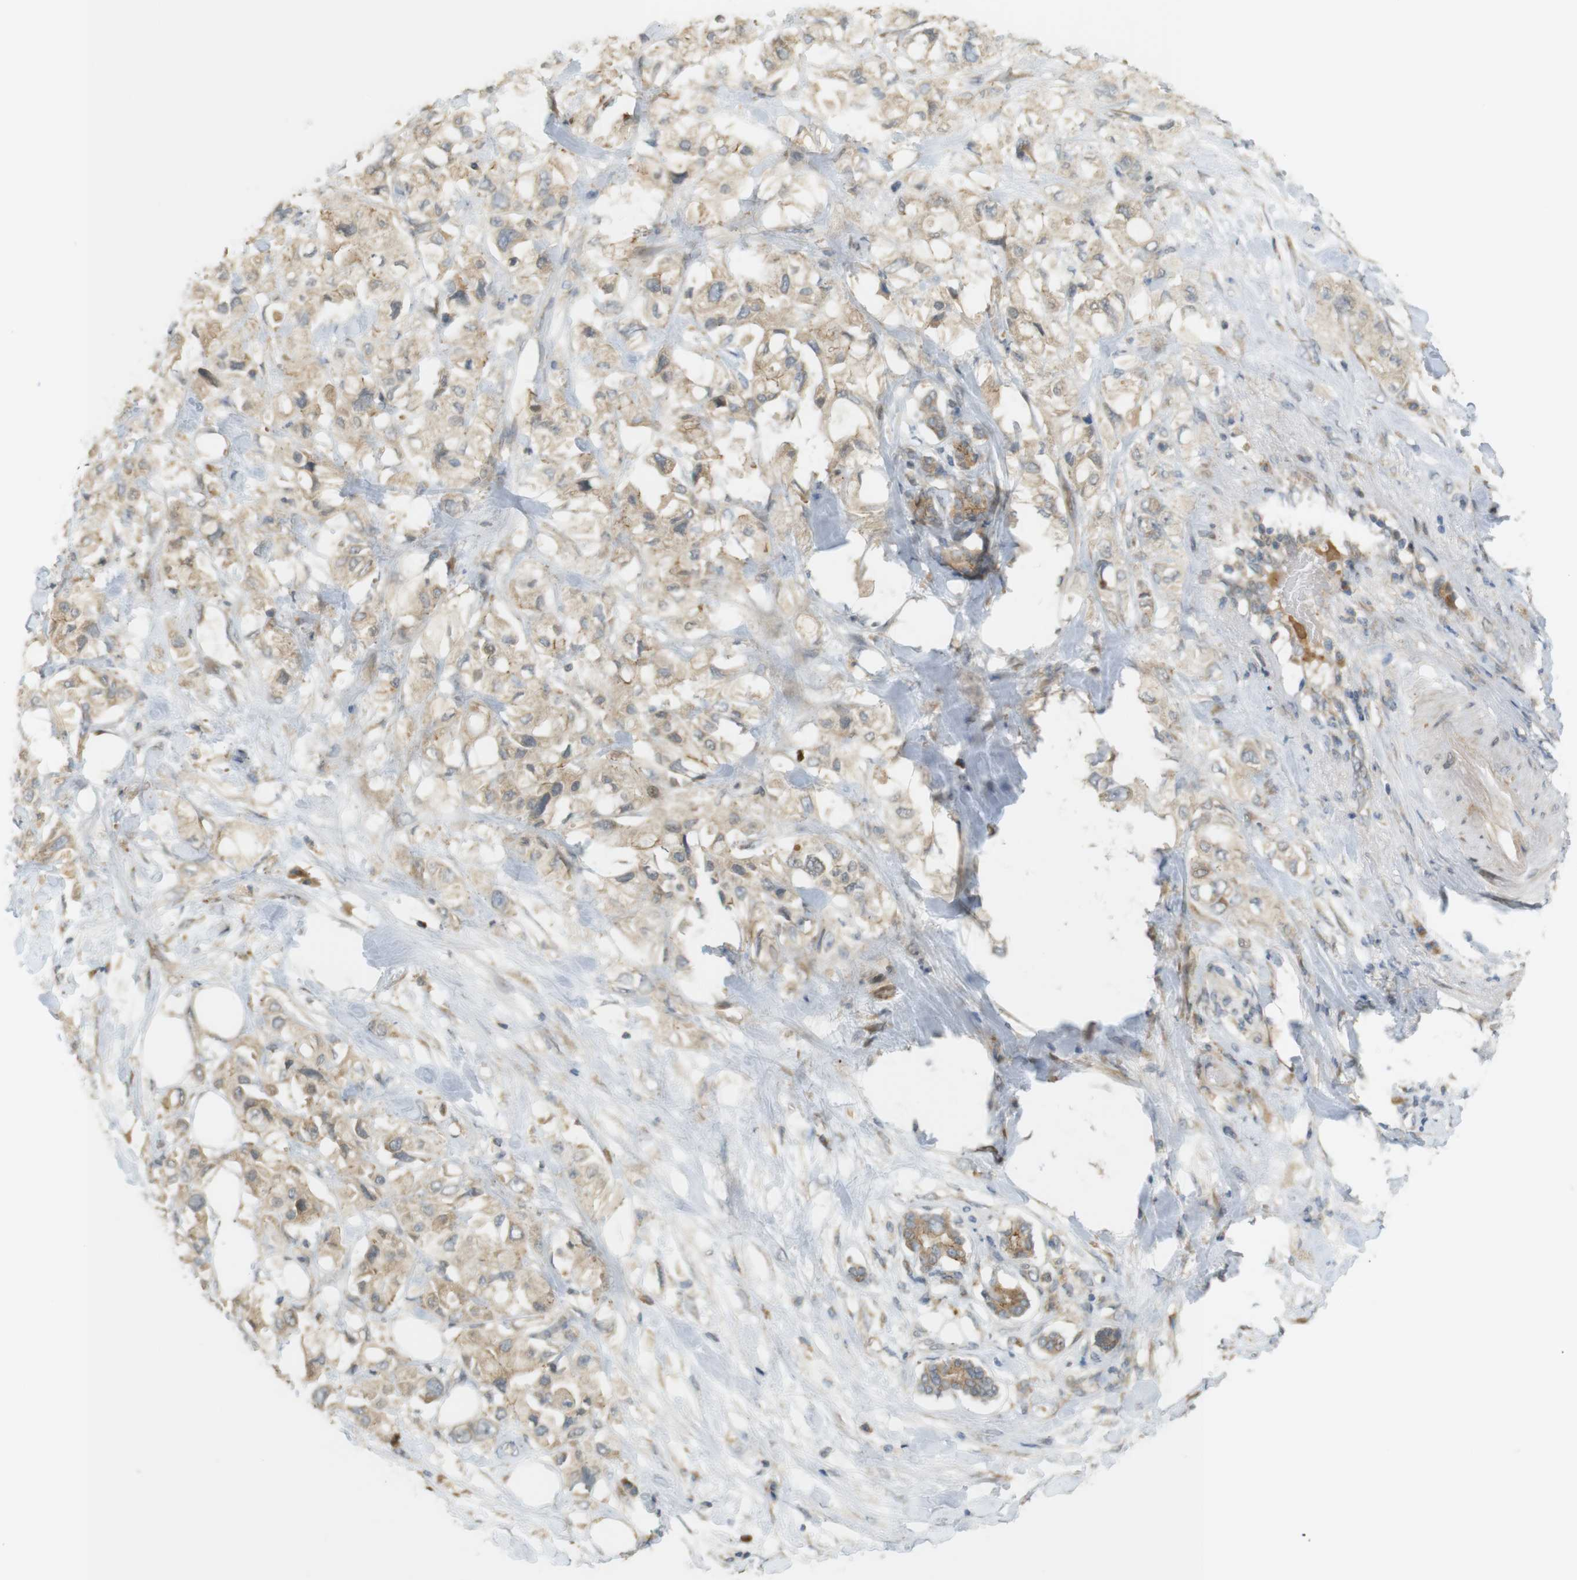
{"staining": {"intensity": "weak", "quantity": ">75%", "location": "cytoplasmic/membranous"}, "tissue": "pancreatic cancer", "cell_type": "Tumor cells", "image_type": "cancer", "snomed": [{"axis": "morphology", "description": "Adenocarcinoma, NOS"}, {"axis": "topography", "description": "Pancreas"}], "caption": "Immunohistochemistry photomicrograph of human pancreatic adenocarcinoma stained for a protein (brown), which exhibits low levels of weak cytoplasmic/membranous expression in approximately >75% of tumor cells.", "gene": "CLRN3", "patient": {"sex": "female", "age": 56}}